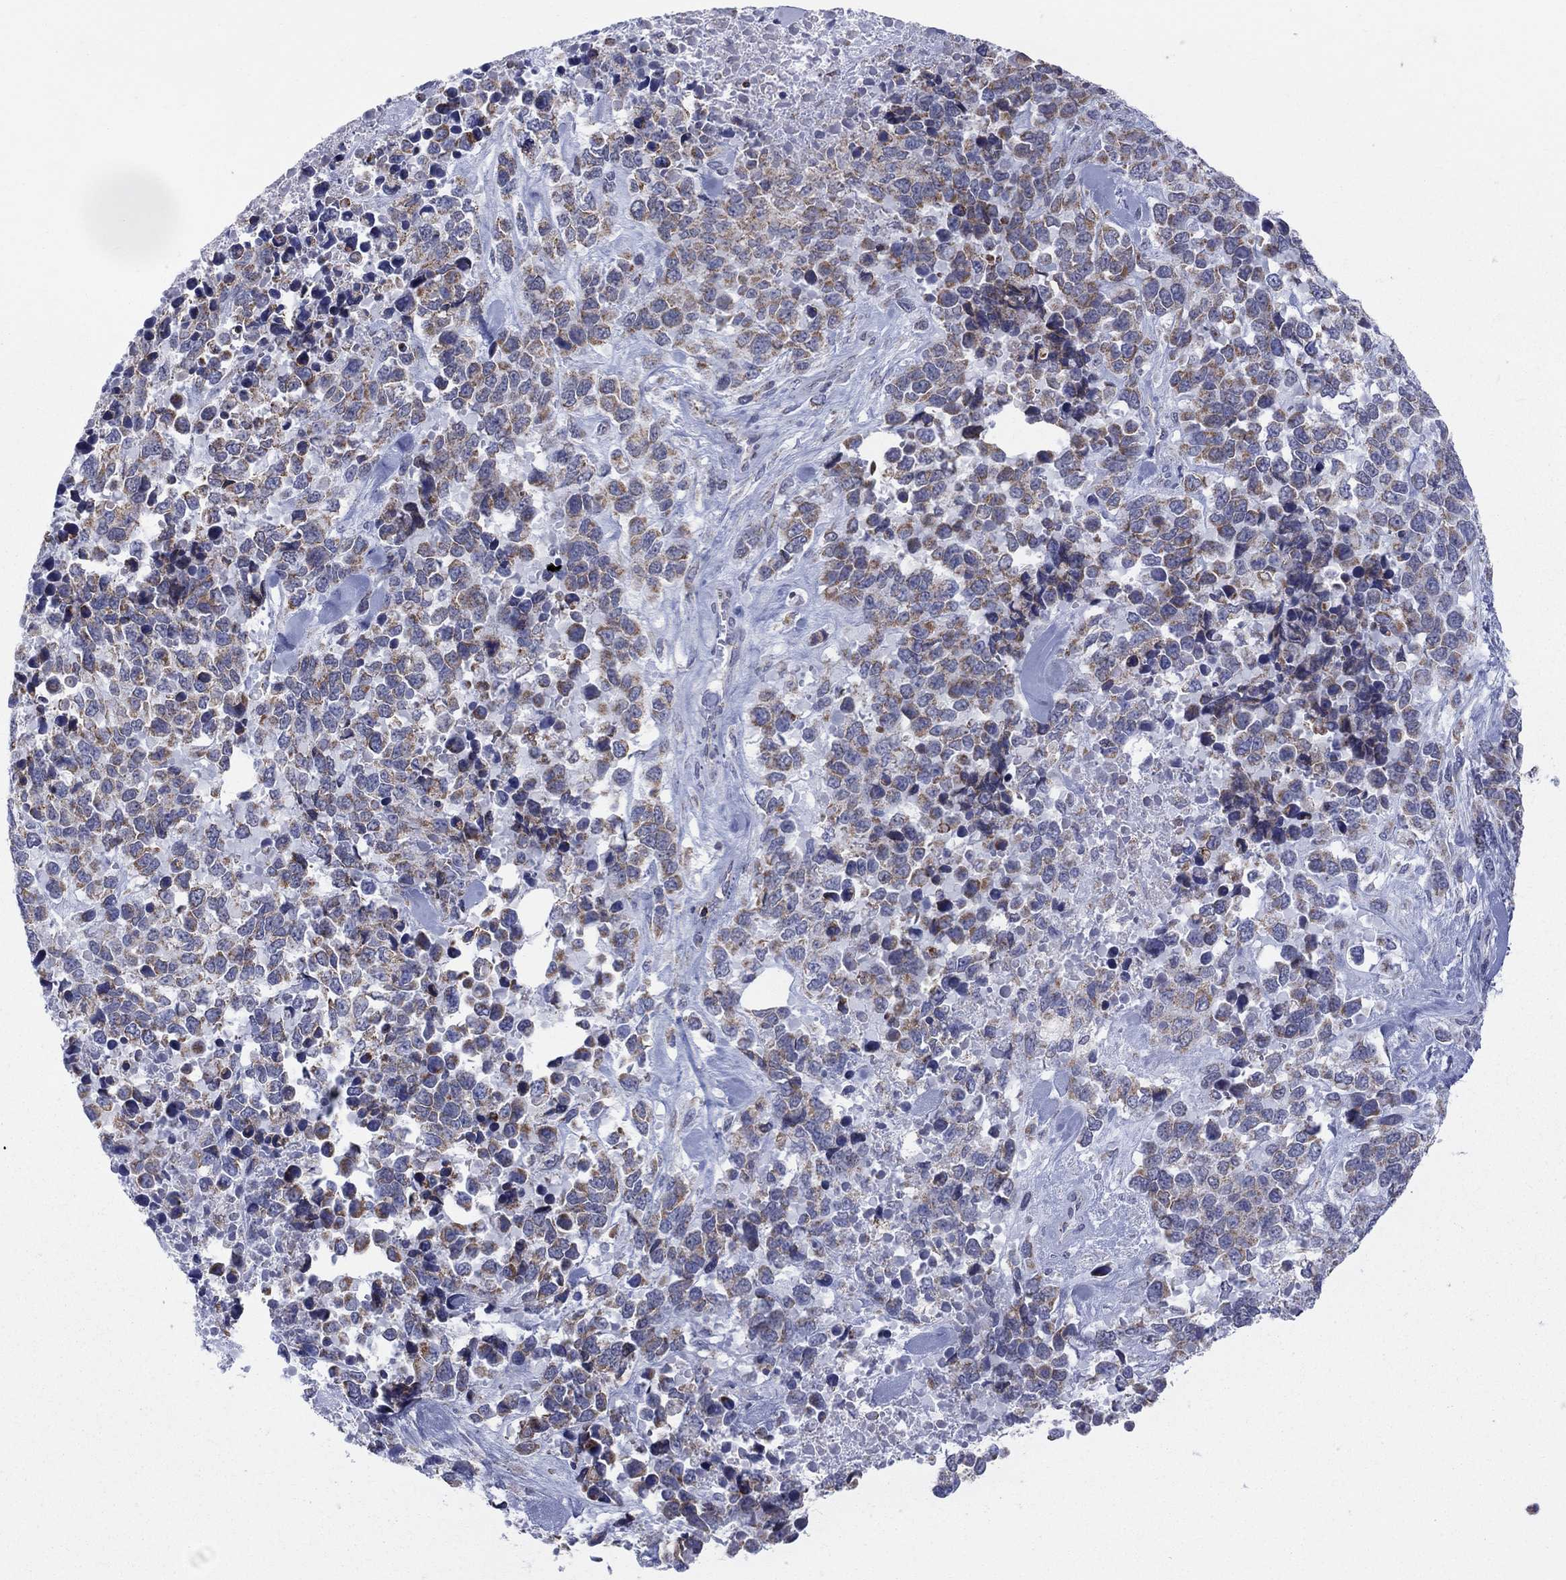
{"staining": {"intensity": "moderate", "quantity": ">75%", "location": "cytoplasmic/membranous"}, "tissue": "melanoma", "cell_type": "Tumor cells", "image_type": "cancer", "snomed": [{"axis": "morphology", "description": "Malignant melanoma, Metastatic site"}, {"axis": "topography", "description": "Skin"}], "caption": "Immunohistochemistry (DAB (3,3'-diaminobenzidine)) staining of human malignant melanoma (metastatic site) reveals moderate cytoplasmic/membranous protein expression in approximately >75% of tumor cells.", "gene": "KISS1R", "patient": {"sex": "male", "age": 84}}